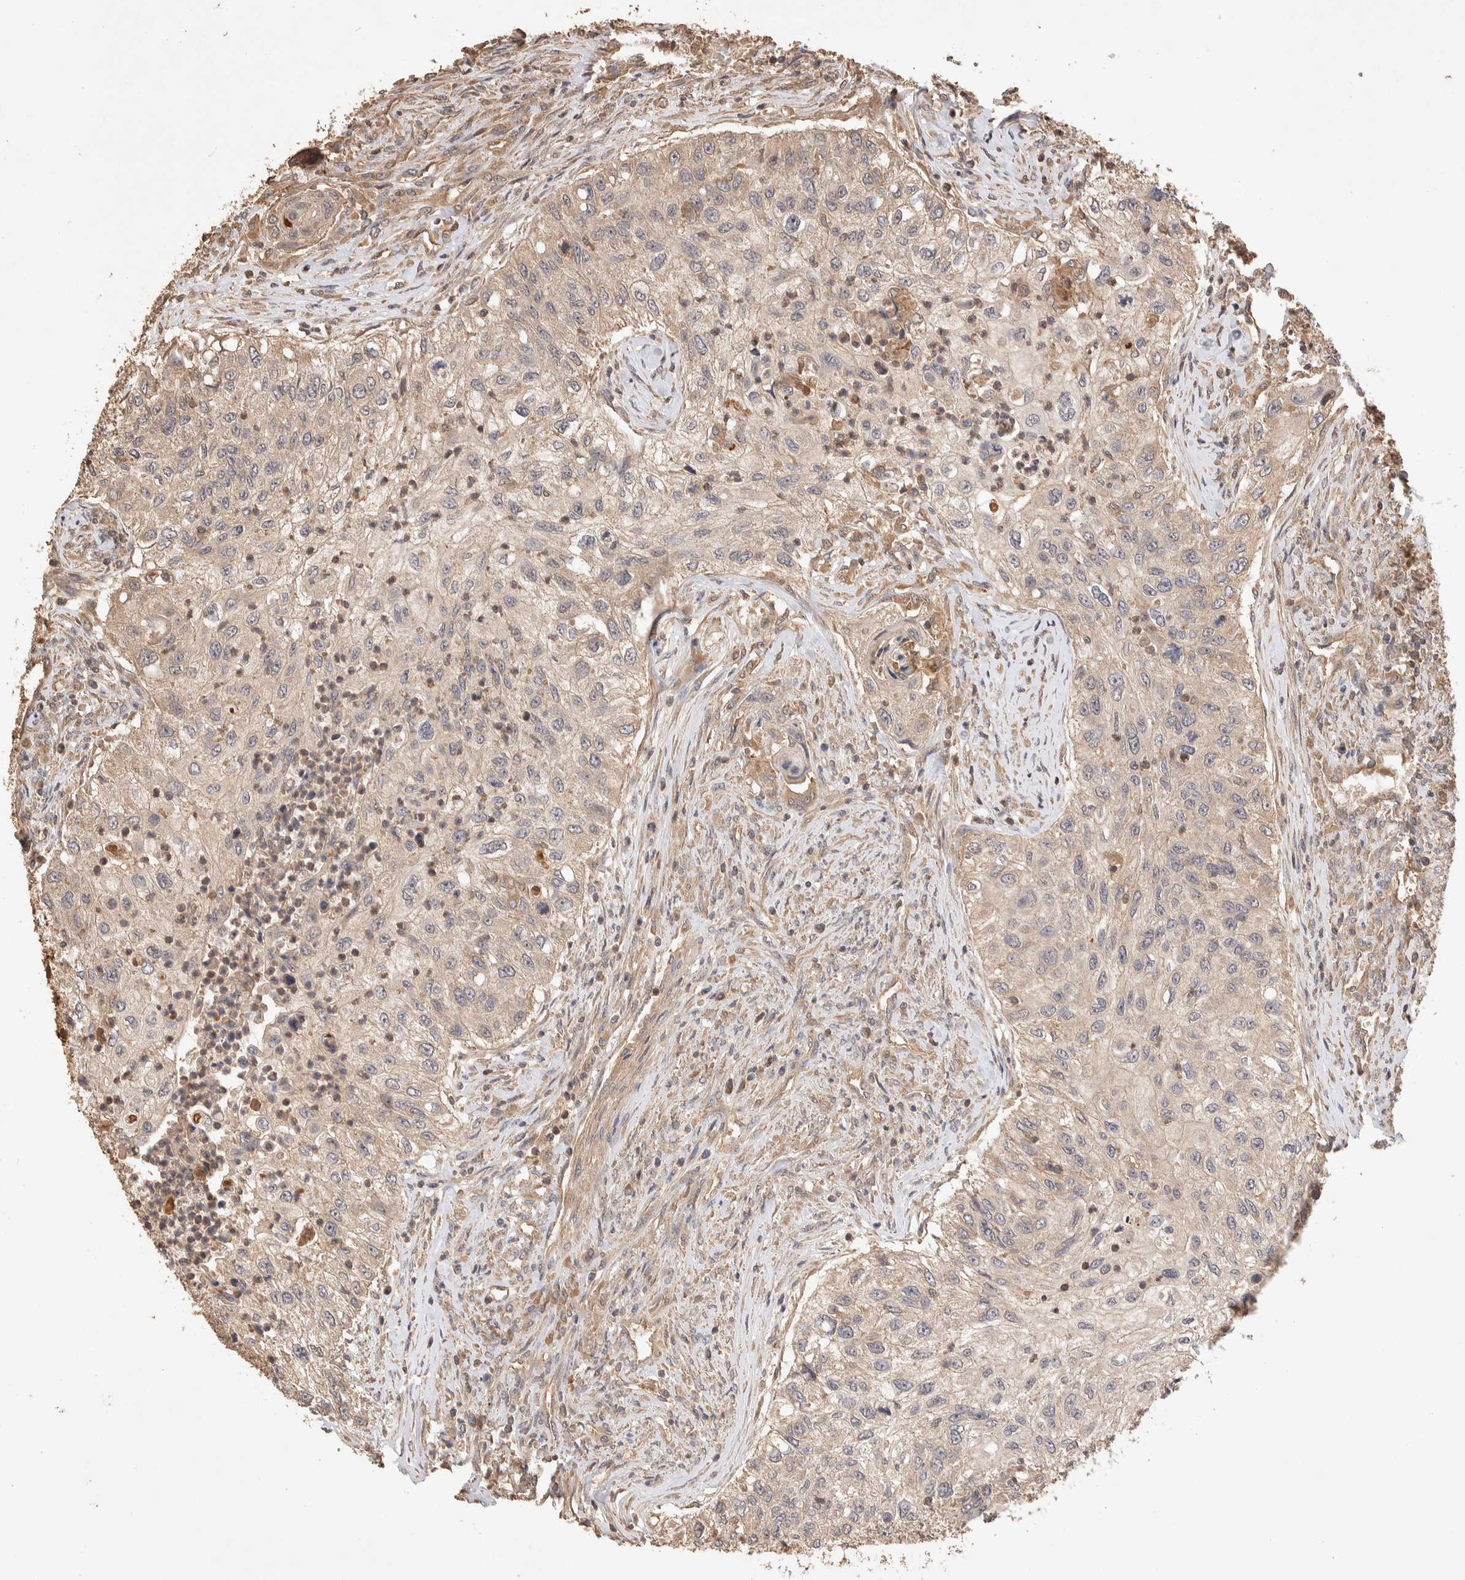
{"staining": {"intensity": "weak", "quantity": "25%-75%", "location": "cytoplasmic/membranous"}, "tissue": "urothelial cancer", "cell_type": "Tumor cells", "image_type": "cancer", "snomed": [{"axis": "morphology", "description": "Urothelial carcinoma, High grade"}, {"axis": "topography", "description": "Urinary bladder"}], "caption": "The immunohistochemical stain shows weak cytoplasmic/membranous positivity in tumor cells of high-grade urothelial carcinoma tissue. The staining was performed using DAB, with brown indicating positive protein expression. Nuclei are stained blue with hematoxylin.", "gene": "NSMAF", "patient": {"sex": "female", "age": 60}}